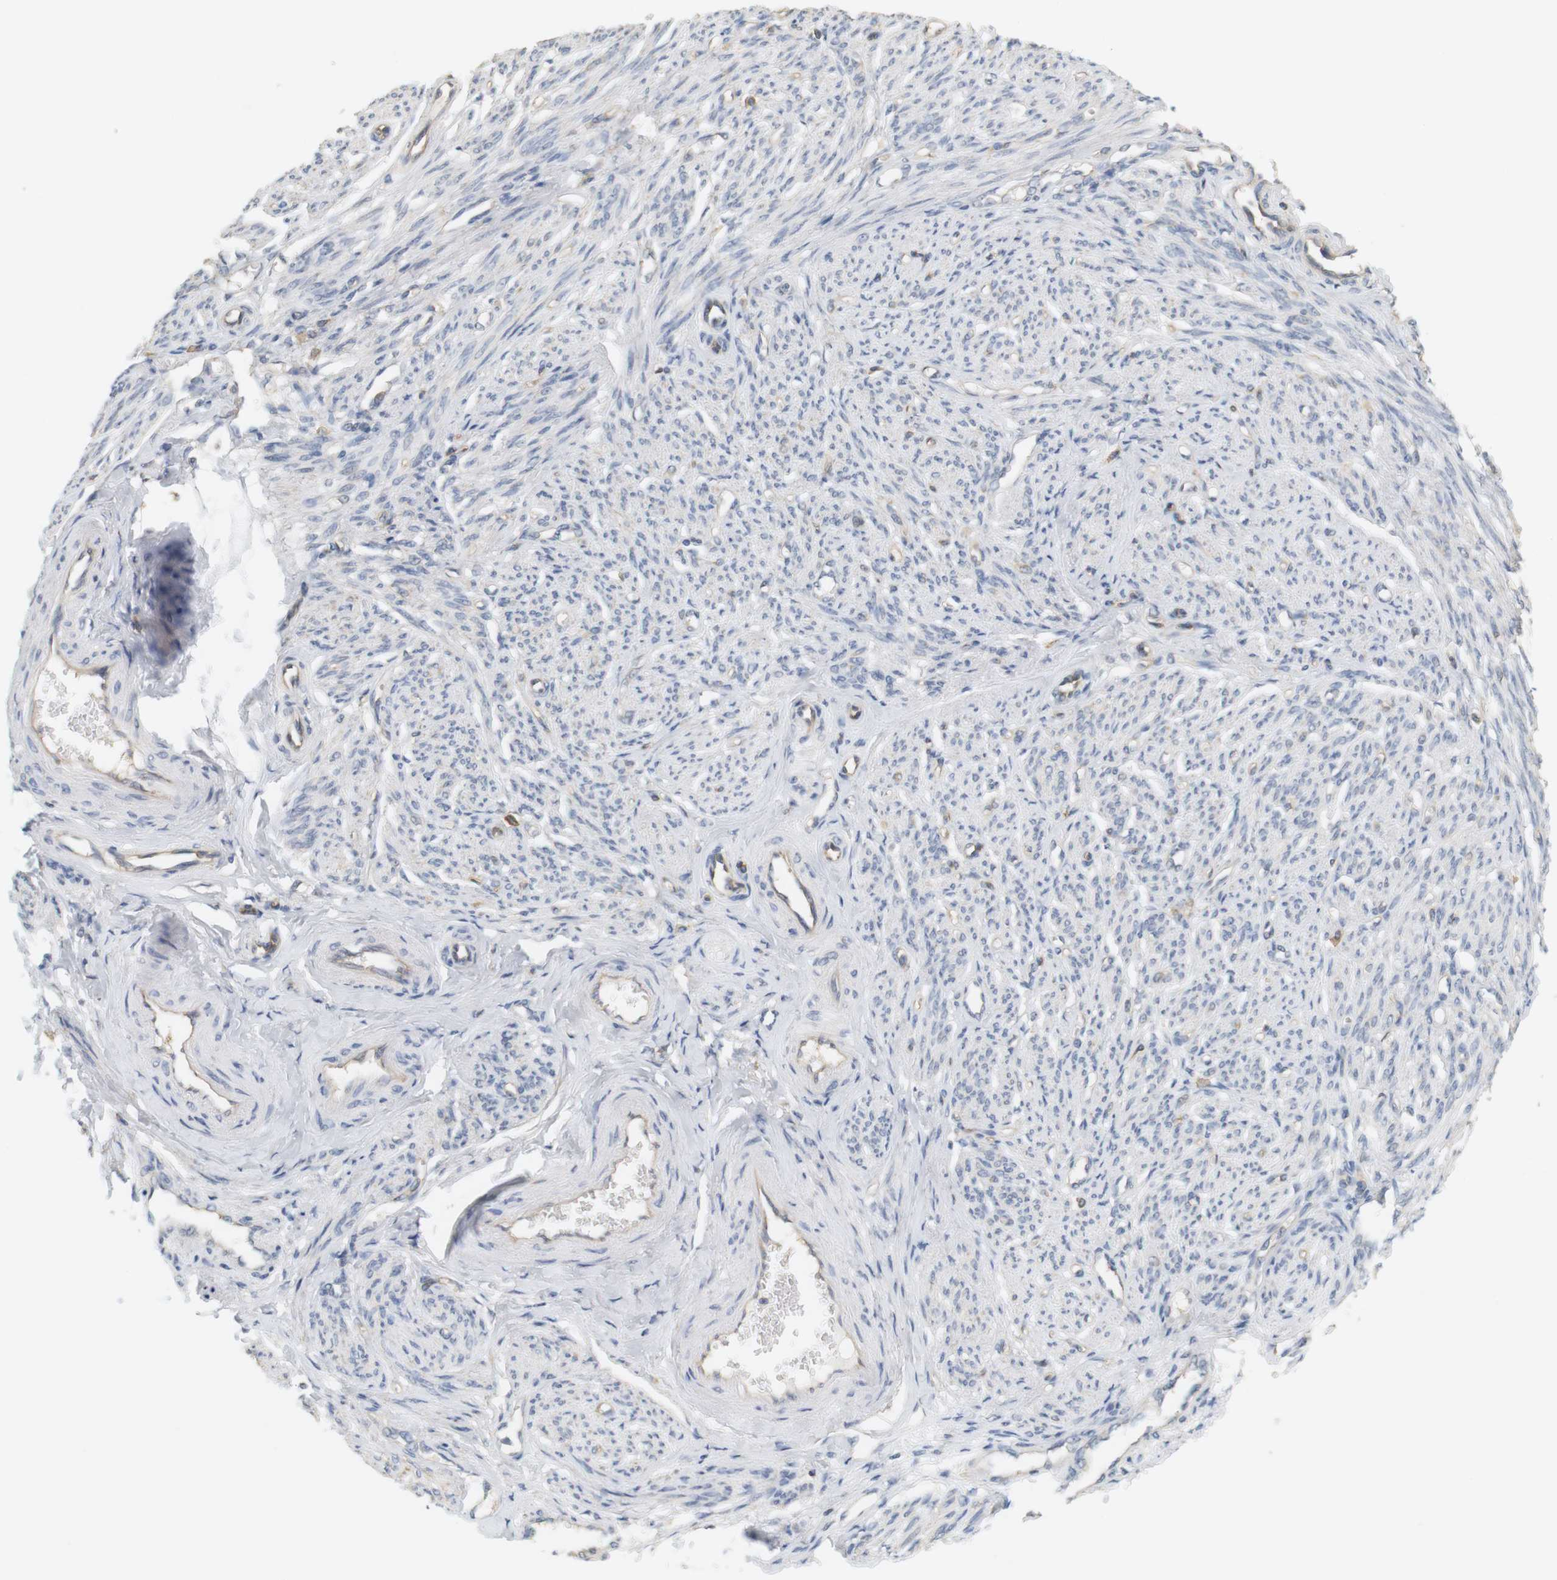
{"staining": {"intensity": "negative", "quantity": "none", "location": "none"}, "tissue": "smooth muscle", "cell_type": "Smooth muscle cells", "image_type": "normal", "snomed": [{"axis": "morphology", "description": "Normal tissue, NOS"}, {"axis": "topography", "description": "Smooth muscle"}], "caption": "Smooth muscle cells are negative for protein expression in unremarkable human smooth muscle. The staining was performed using DAB (3,3'-diaminobenzidine) to visualize the protein expression in brown, while the nuclei were stained in blue with hematoxylin (Magnification: 20x).", "gene": "OSR1", "patient": {"sex": "female", "age": 65}}